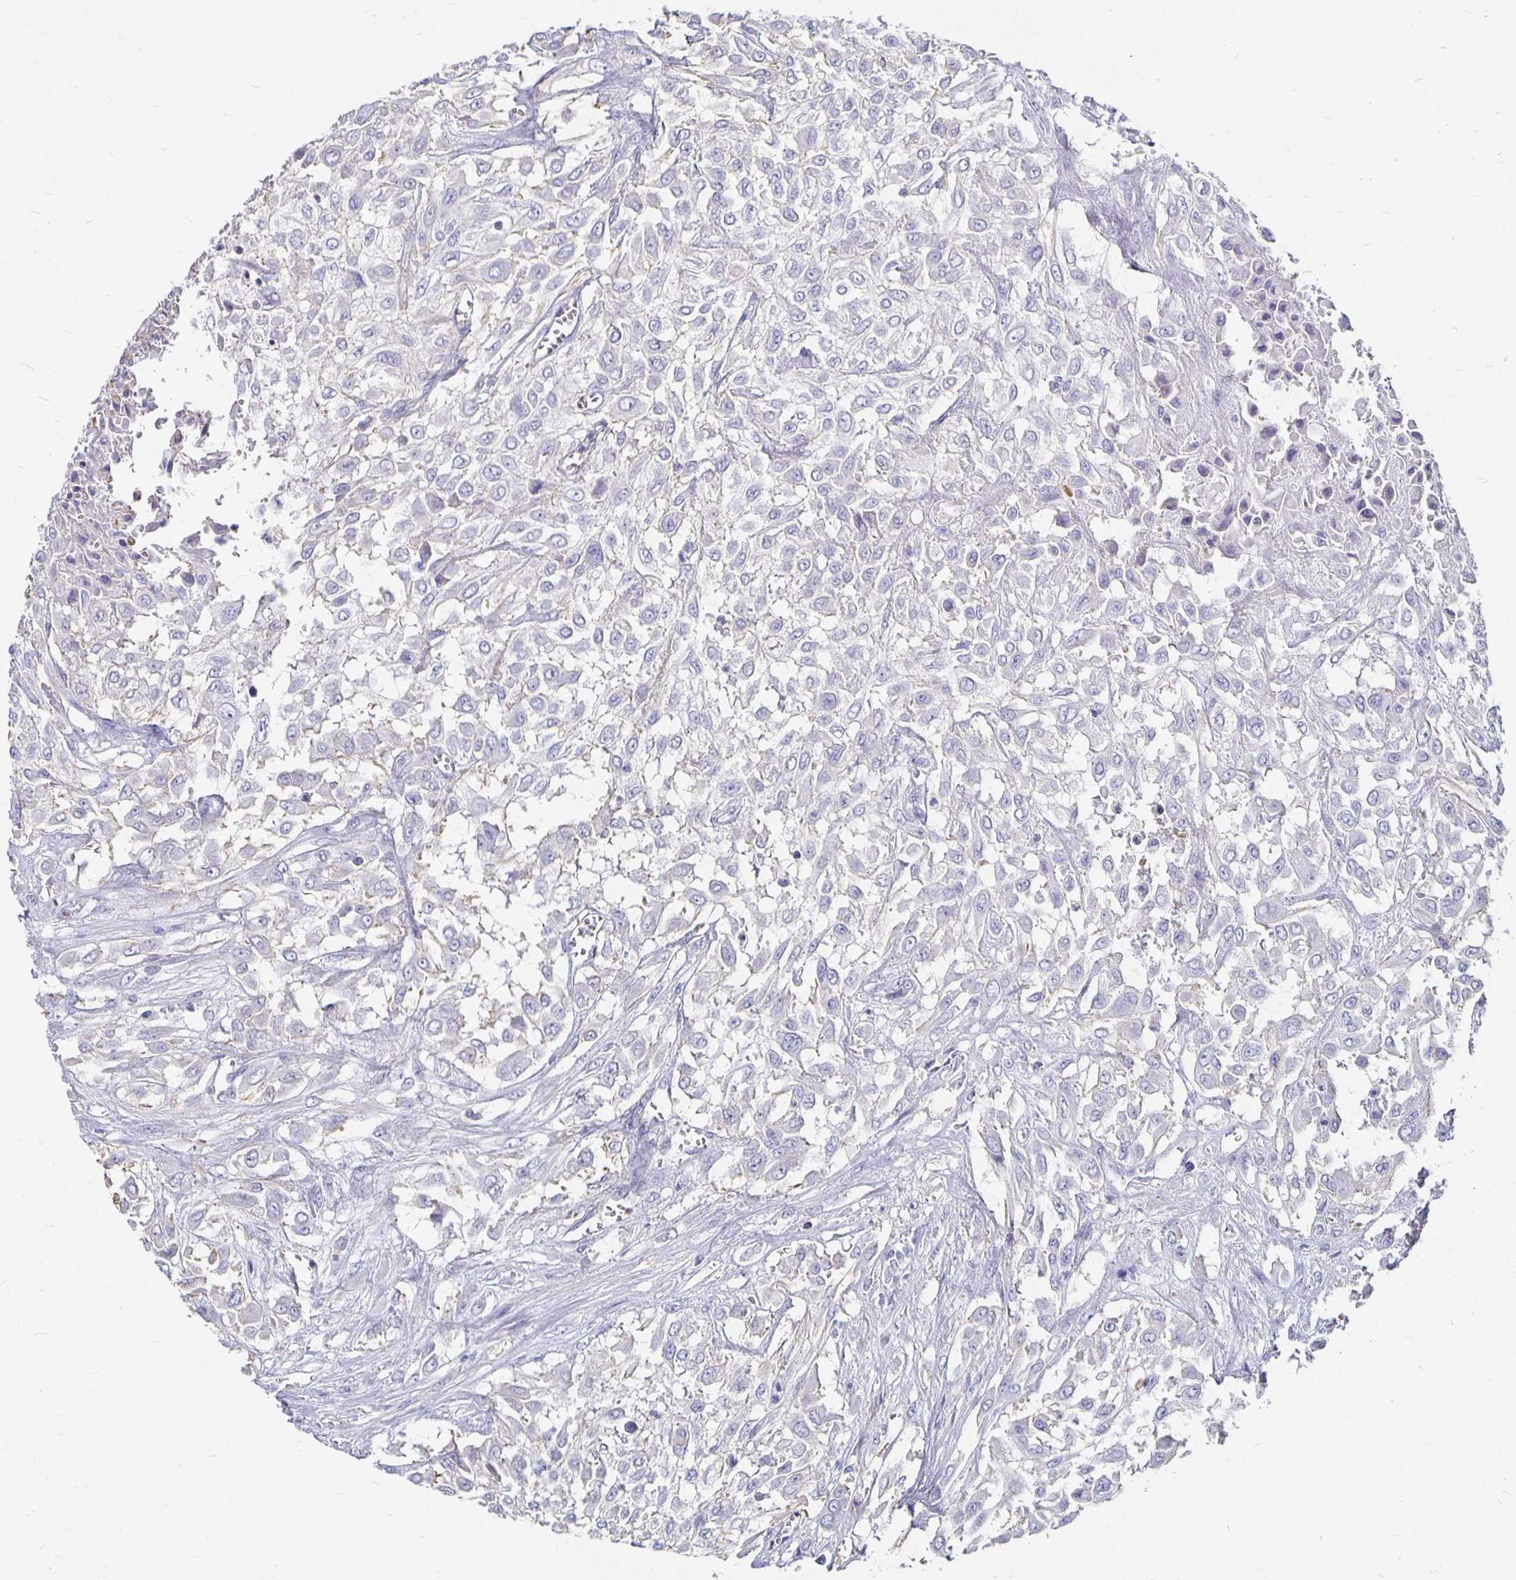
{"staining": {"intensity": "negative", "quantity": "none", "location": "none"}, "tissue": "urothelial cancer", "cell_type": "Tumor cells", "image_type": "cancer", "snomed": [{"axis": "morphology", "description": "Urothelial carcinoma, High grade"}, {"axis": "topography", "description": "Urinary bladder"}], "caption": "An immunohistochemistry micrograph of urothelial cancer is shown. There is no staining in tumor cells of urothelial cancer.", "gene": "APOB", "patient": {"sex": "male", "age": 57}}